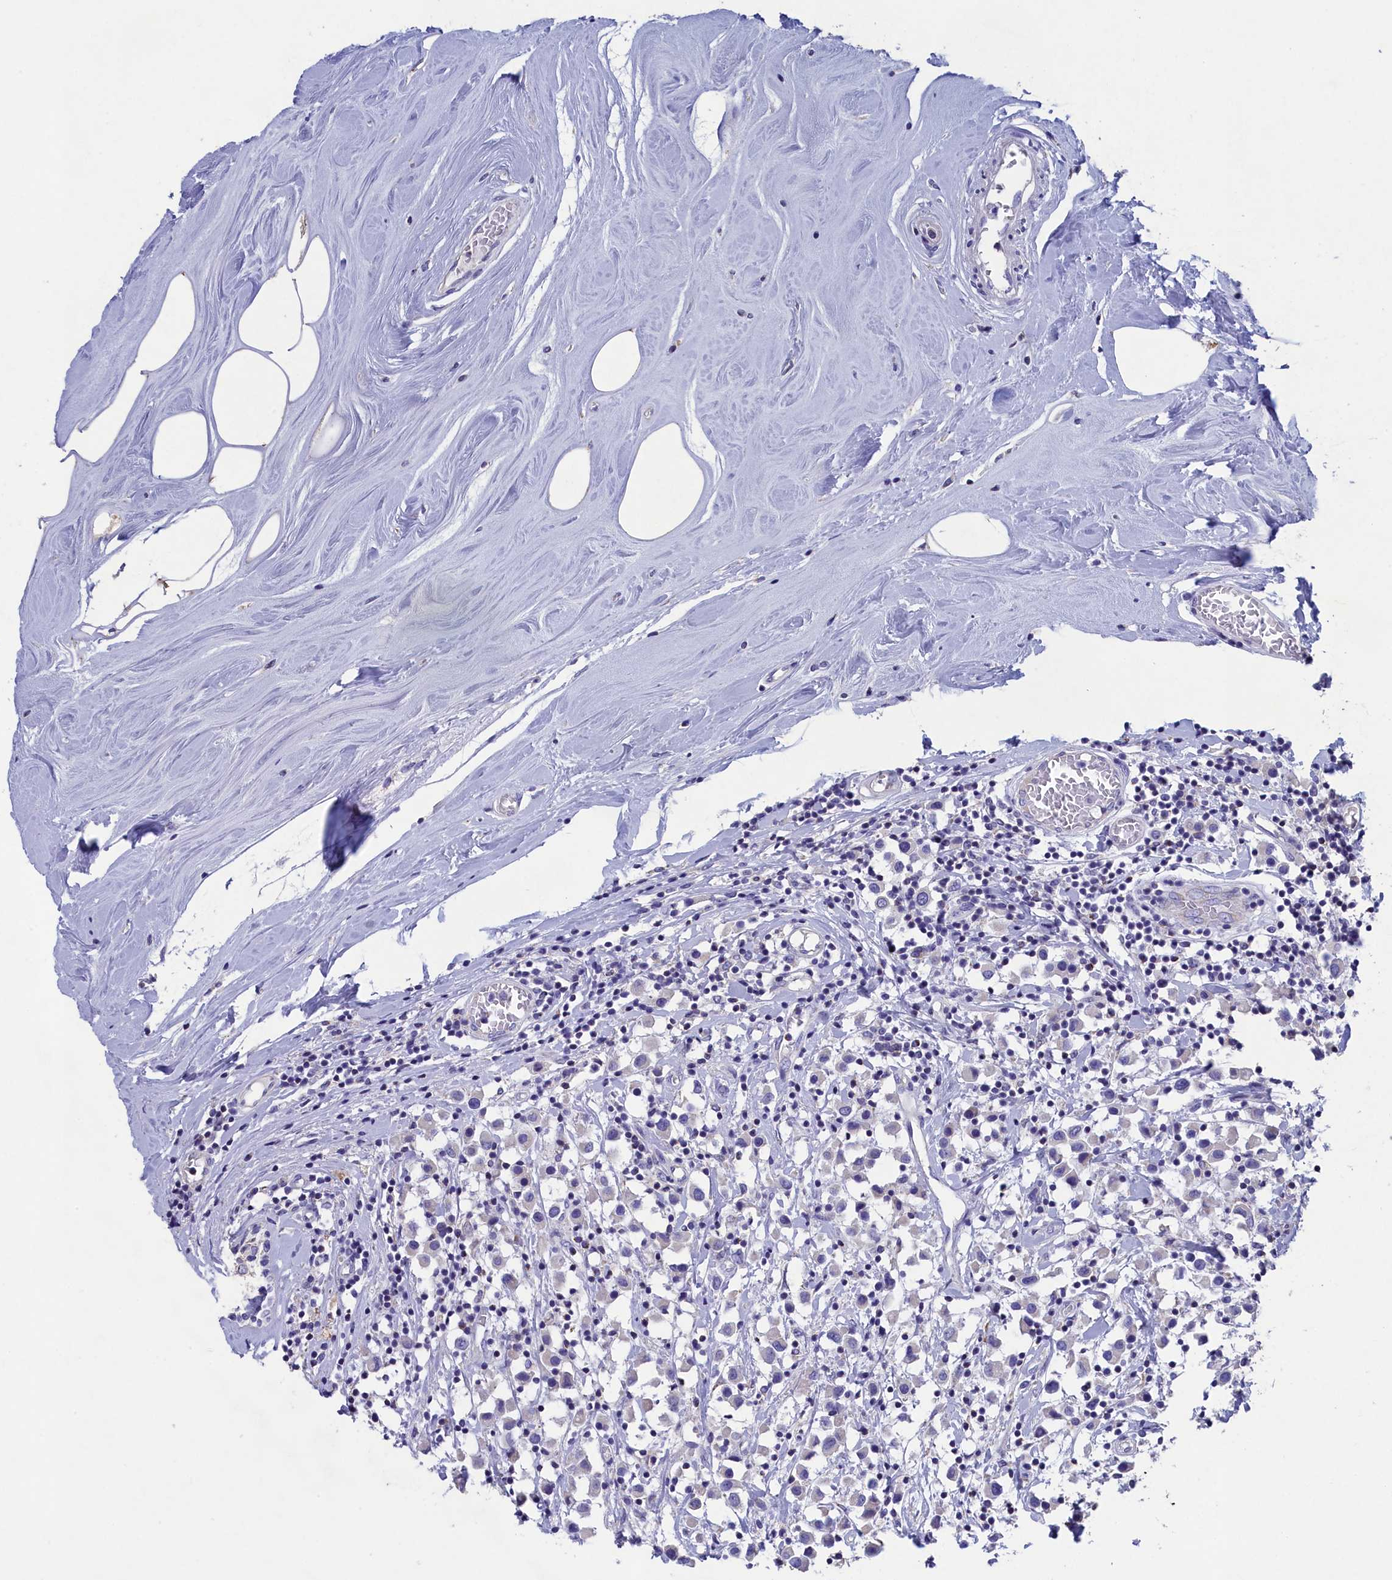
{"staining": {"intensity": "negative", "quantity": "none", "location": "none"}, "tissue": "breast cancer", "cell_type": "Tumor cells", "image_type": "cancer", "snomed": [{"axis": "morphology", "description": "Duct carcinoma"}, {"axis": "topography", "description": "Breast"}], "caption": "High magnification brightfield microscopy of infiltrating ductal carcinoma (breast) stained with DAB (3,3'-diaminobenzidine) (brown) and counterstained with hematoxylin (blue): tumor cells show no significant expression.", "gene": "PRDM12", "patient": {"sex": "female", "age": 61}}